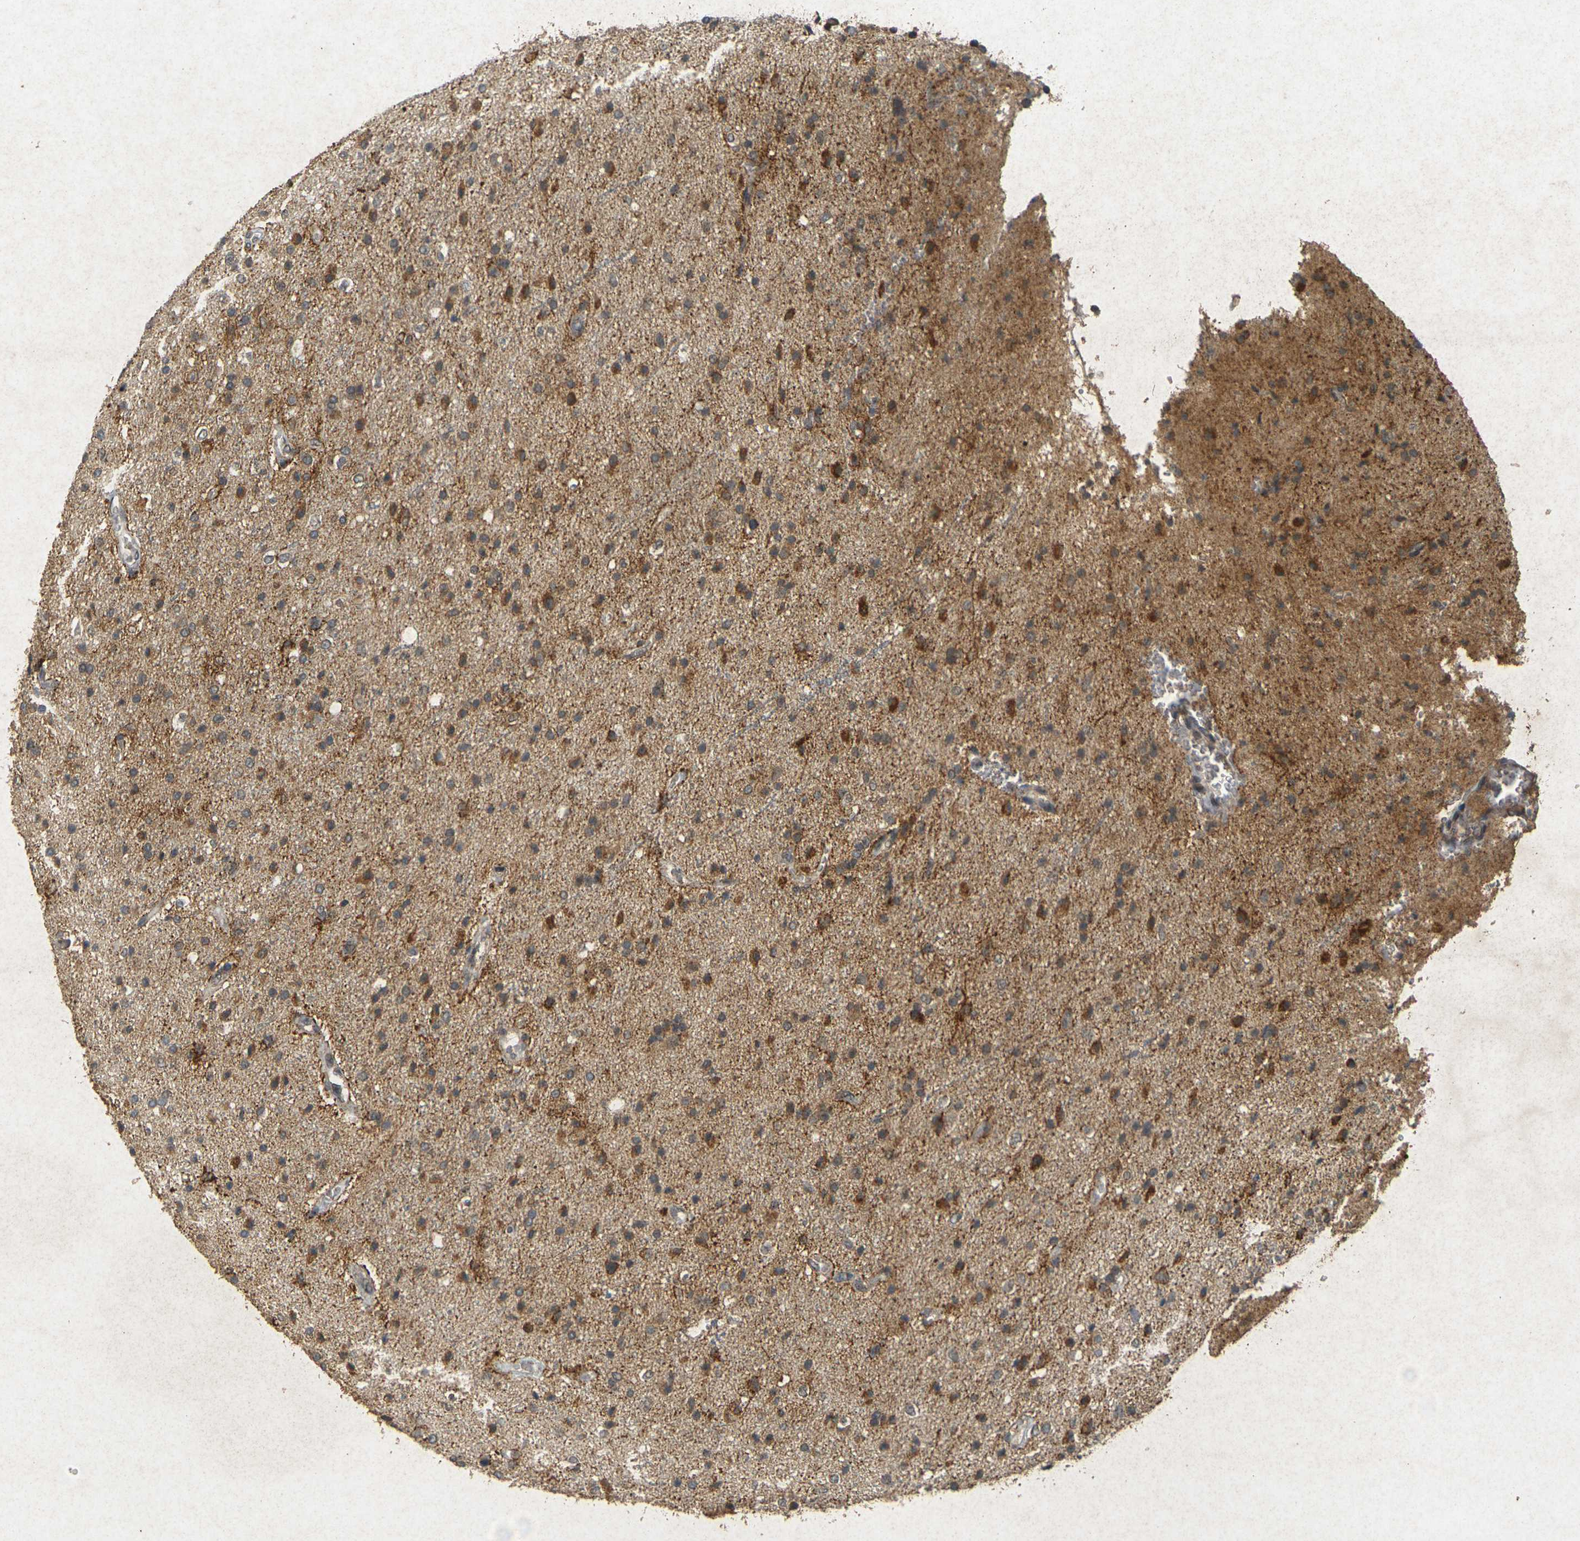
{"staining": {"intensity": "moderate", "quantity": ">75%", "location": "cytoplasmic/membranous"}, "tissue": "glioma", "cell_type": "Tumor cells", "image_type": "cancer", "snomed": [{"axis": "morphology", "description": "Glioma, malignant, High grade"}, {"axis": "topography", "description": "Brain"}], "caption": "Malignant glioma (high-grade) stained with DAB (3,3'-diaminobenzidine) immunohistochemistry demonstrates medium levels of moderate cytoplasmic/membranous staining in approximately >75% of tumor cells.", "gene": "ERN1", "patient": {"sex": "male", "age": 47}}